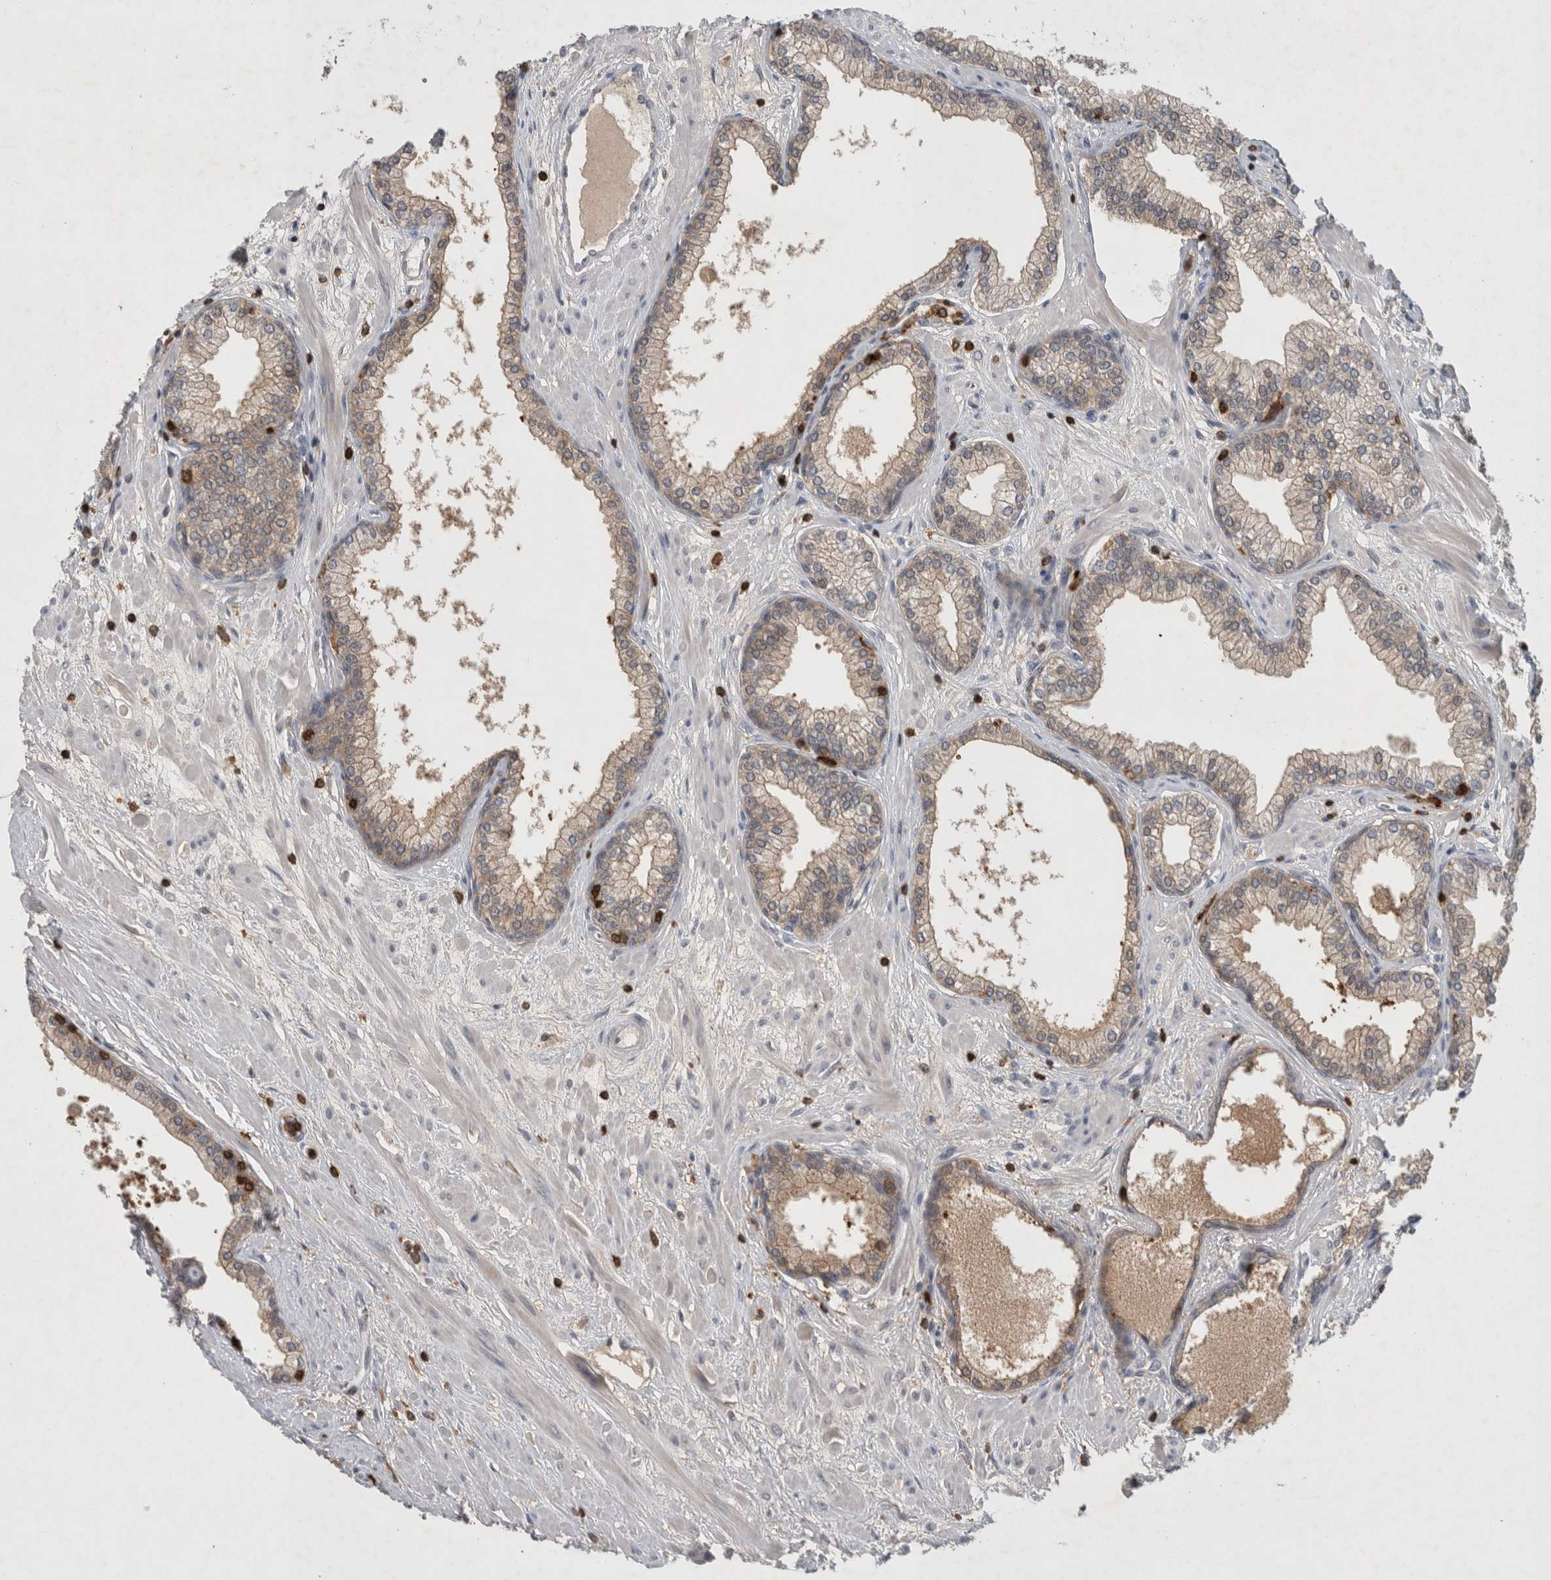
{"staining": {"intensity": "weak", "quantity": "<25%", "location": "cytoplasmic/membranous"}, "tissue": "prostate", "cell_type": "Glandular cells", "image_type": "normal", "snomed": [{"axis": "morphology", "description": "Normal tissue, NOS"}, {"axis": "morphology", "description": "Urothelial carcinoma, Low grade"}, {"axis": "topography", "description": "Urinary bladder"}, {"axis": "topography", "description": "Prostate"}], "caption": "DAB immunohistochemical staining of benign prostate displays no significant expression in glandular cells.", "gene": "GFRA2", "patient": {"sex": "male", "age": 60}}